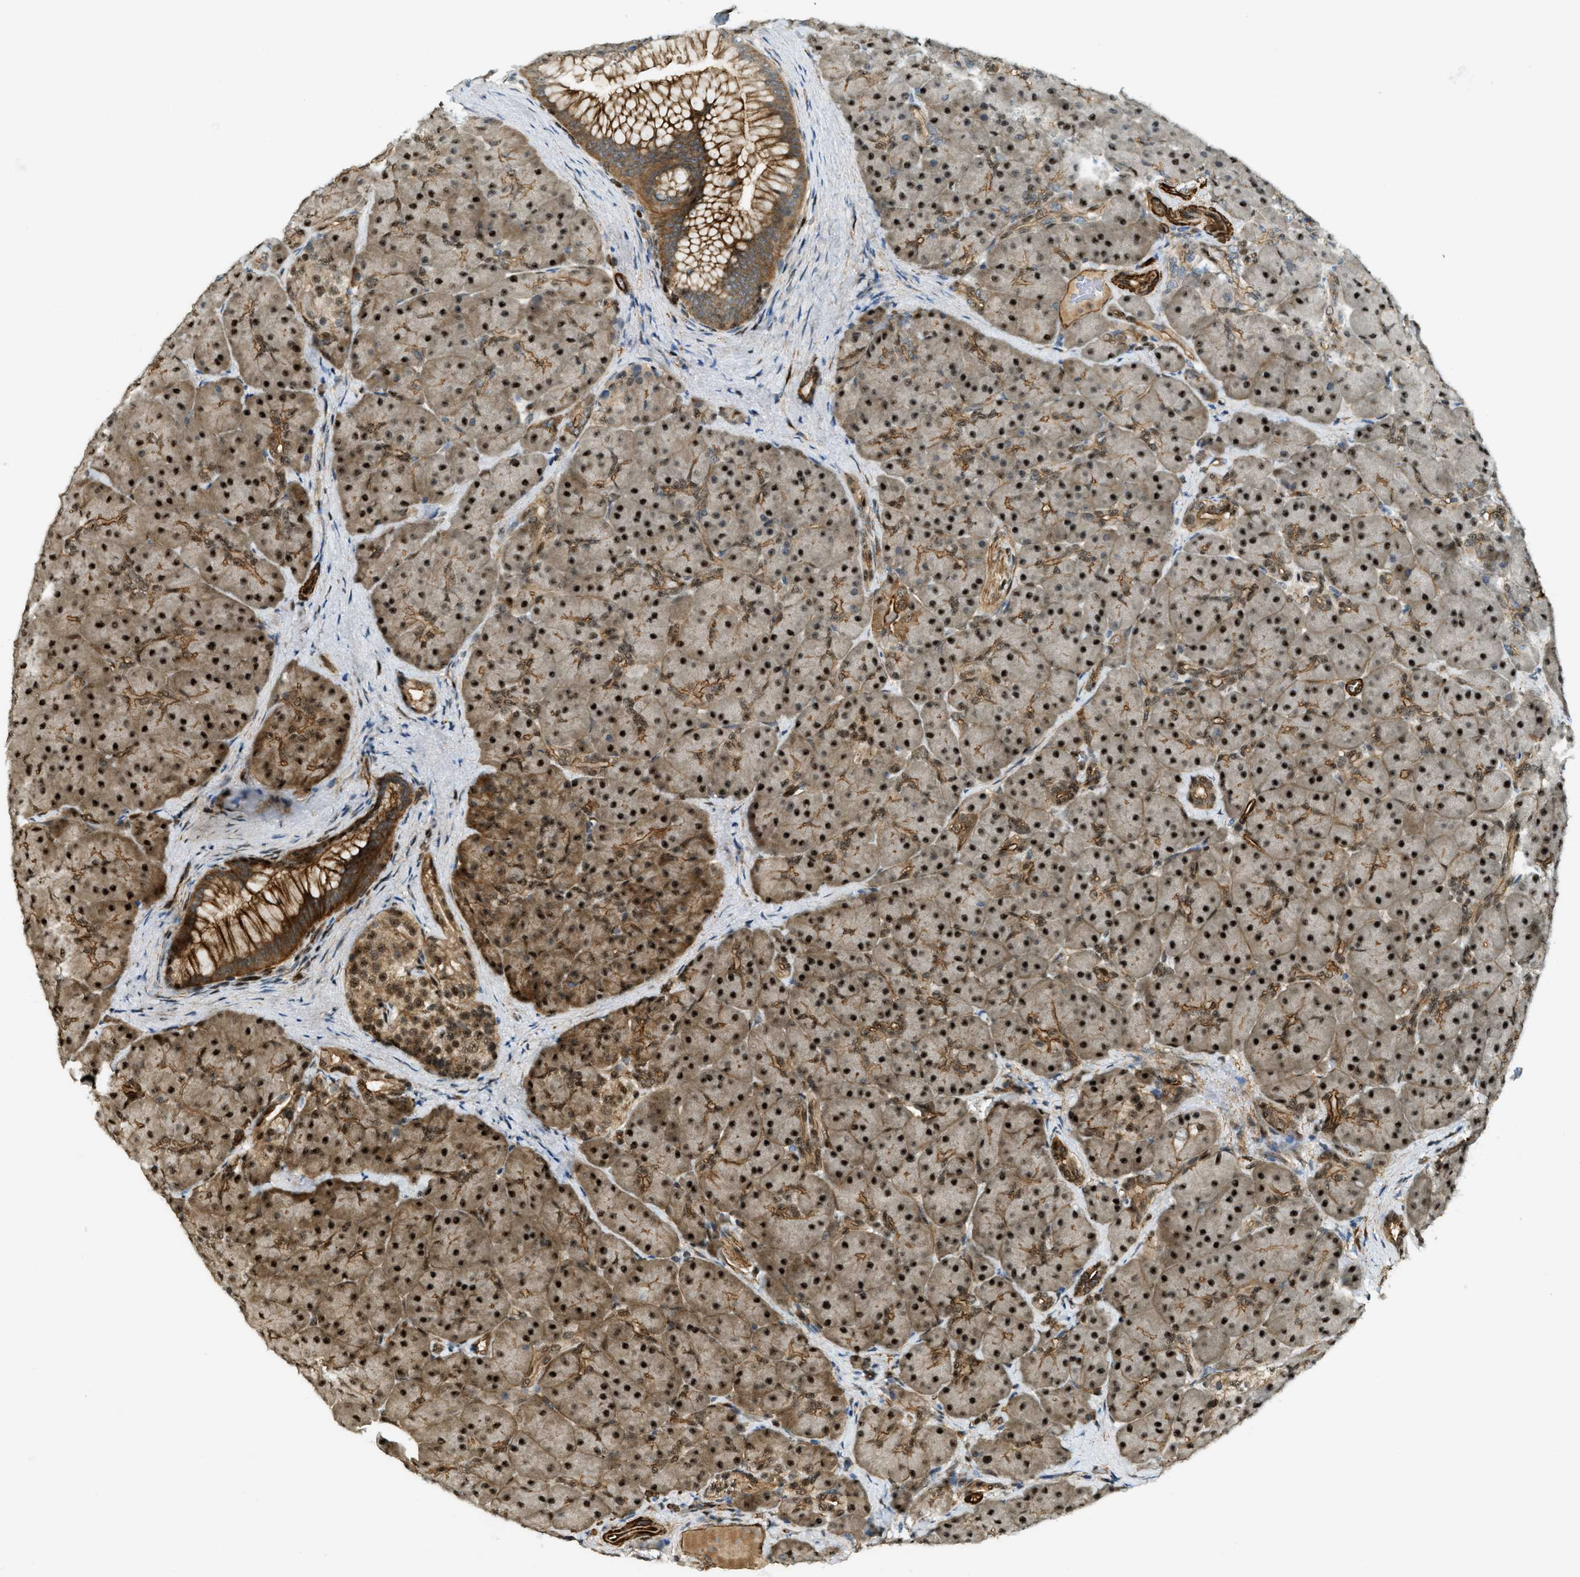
{"staining": {"intensity": "strong", "quantity": ">75%", "location": "cytoplasmic/membranous,nuclear"}, "tissue": "pancreas", "cell_type": "Exocrine glandular cells", "image_type": "normal", "snomed": [{"axis": "morphology", "description": "Normal tissue, NOS"}, {"axis": "topography", "description": "Pancreas"}], "caption": "High-magnification brightfield microscopy of benign pancreas stained with DAB (brown) and counterstained with hematoxylin (blue). exocrine glandular cells exhibit strong cytoplasmic/membranous,nuclear staining is identified in about>75% of cells.", "gene": "CFAP36", "patient": {"sex": "male", "age": 66}}